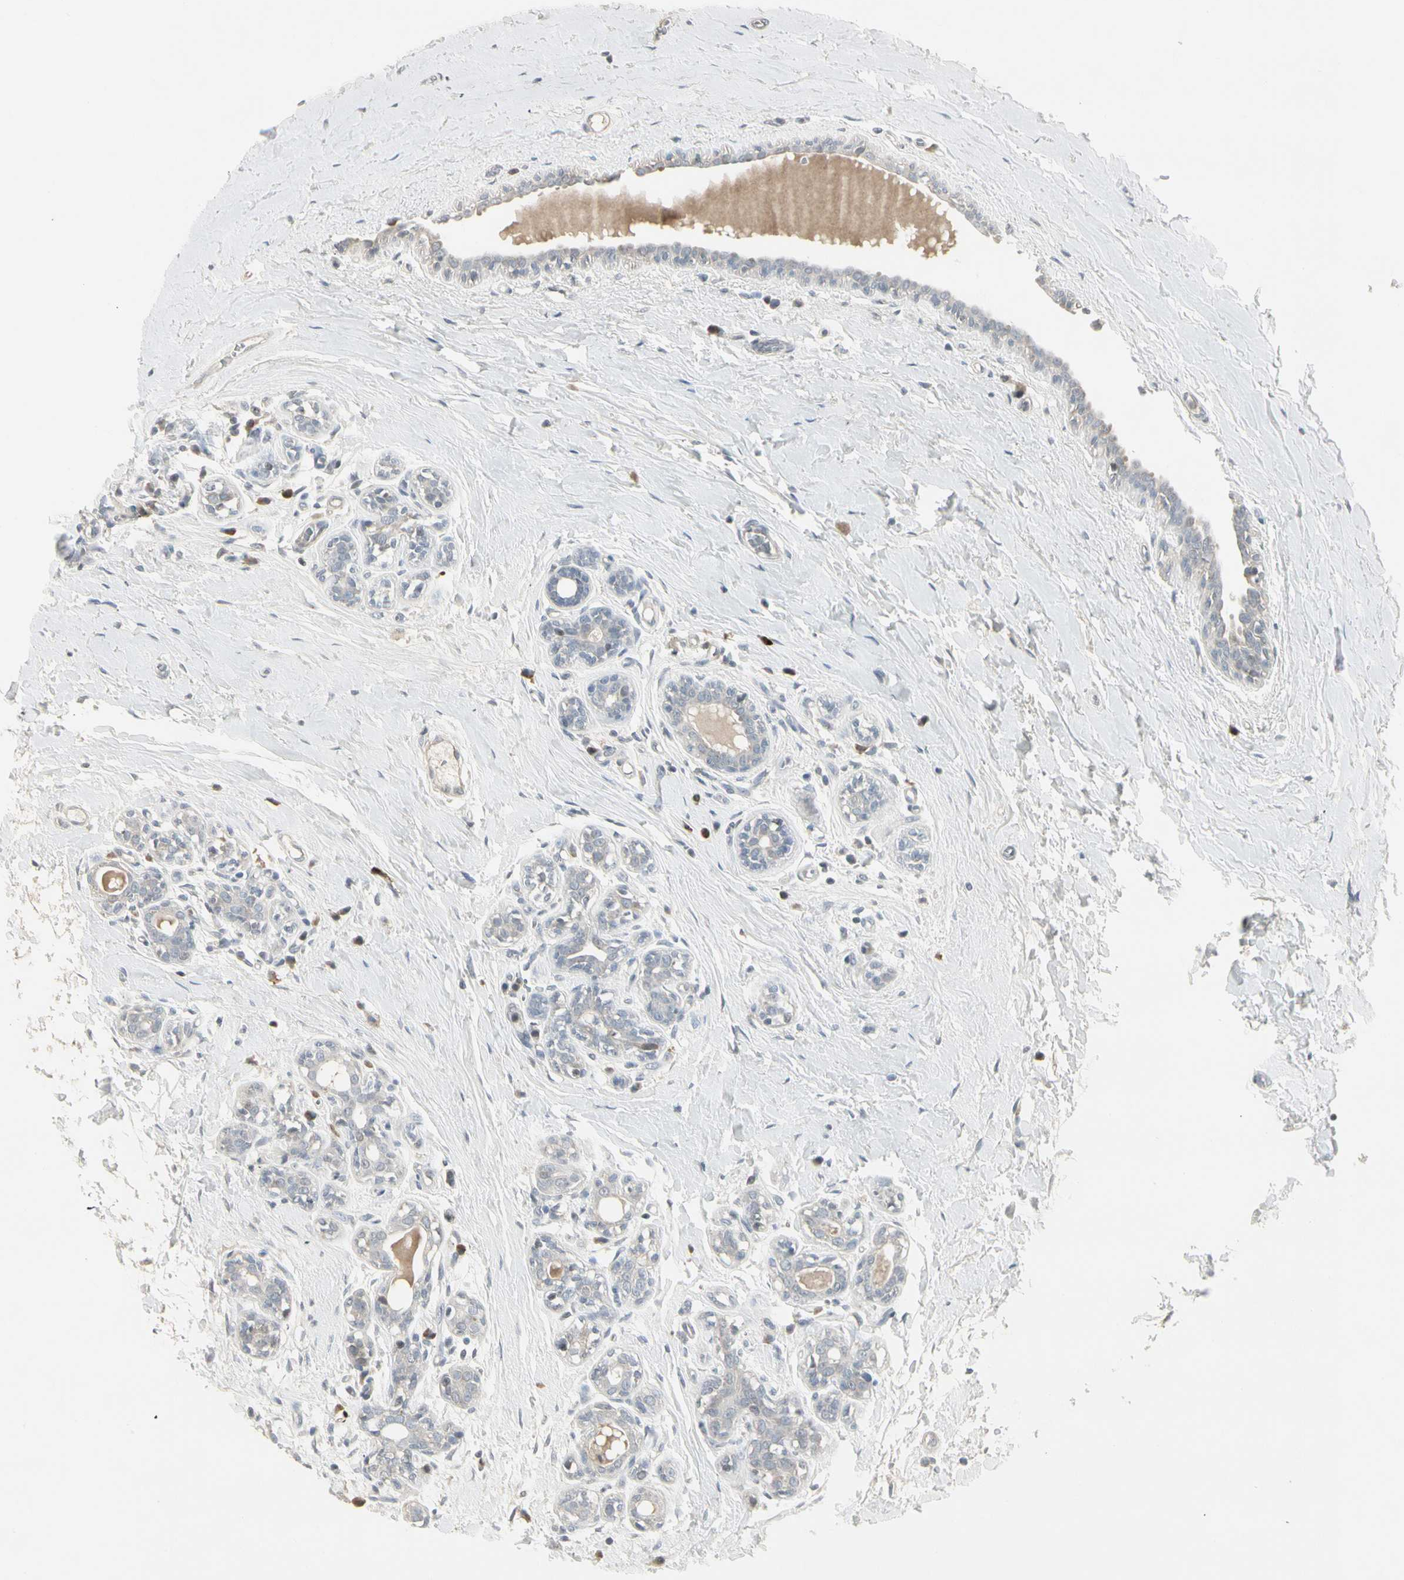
{"staining": {"intensity": "weak", "quantity": "<25%", "location": "cytoplasmic/membranous"}, "tissue": "breast cancer", "cell_type": "Tumor cells", "image_type": "cancer", "snomed": [{"axis": "morphology", "description": "Normal tissue, NOS"}, {"axis": "morphology", "description": "Duct carcinoma"}, {"axis": "topography", "description": "Breast"}], "caption": "Micrograph shows no protein expression in tumor cells of breast cancer tissue. The staining was performed using DAB to visualize the protein expression in brown, while the nuclei were stained in blue with hematoxylin (Magnification: 20x).", "gene": "DMPK", "patient": {"sex": "female", "age": 40}}